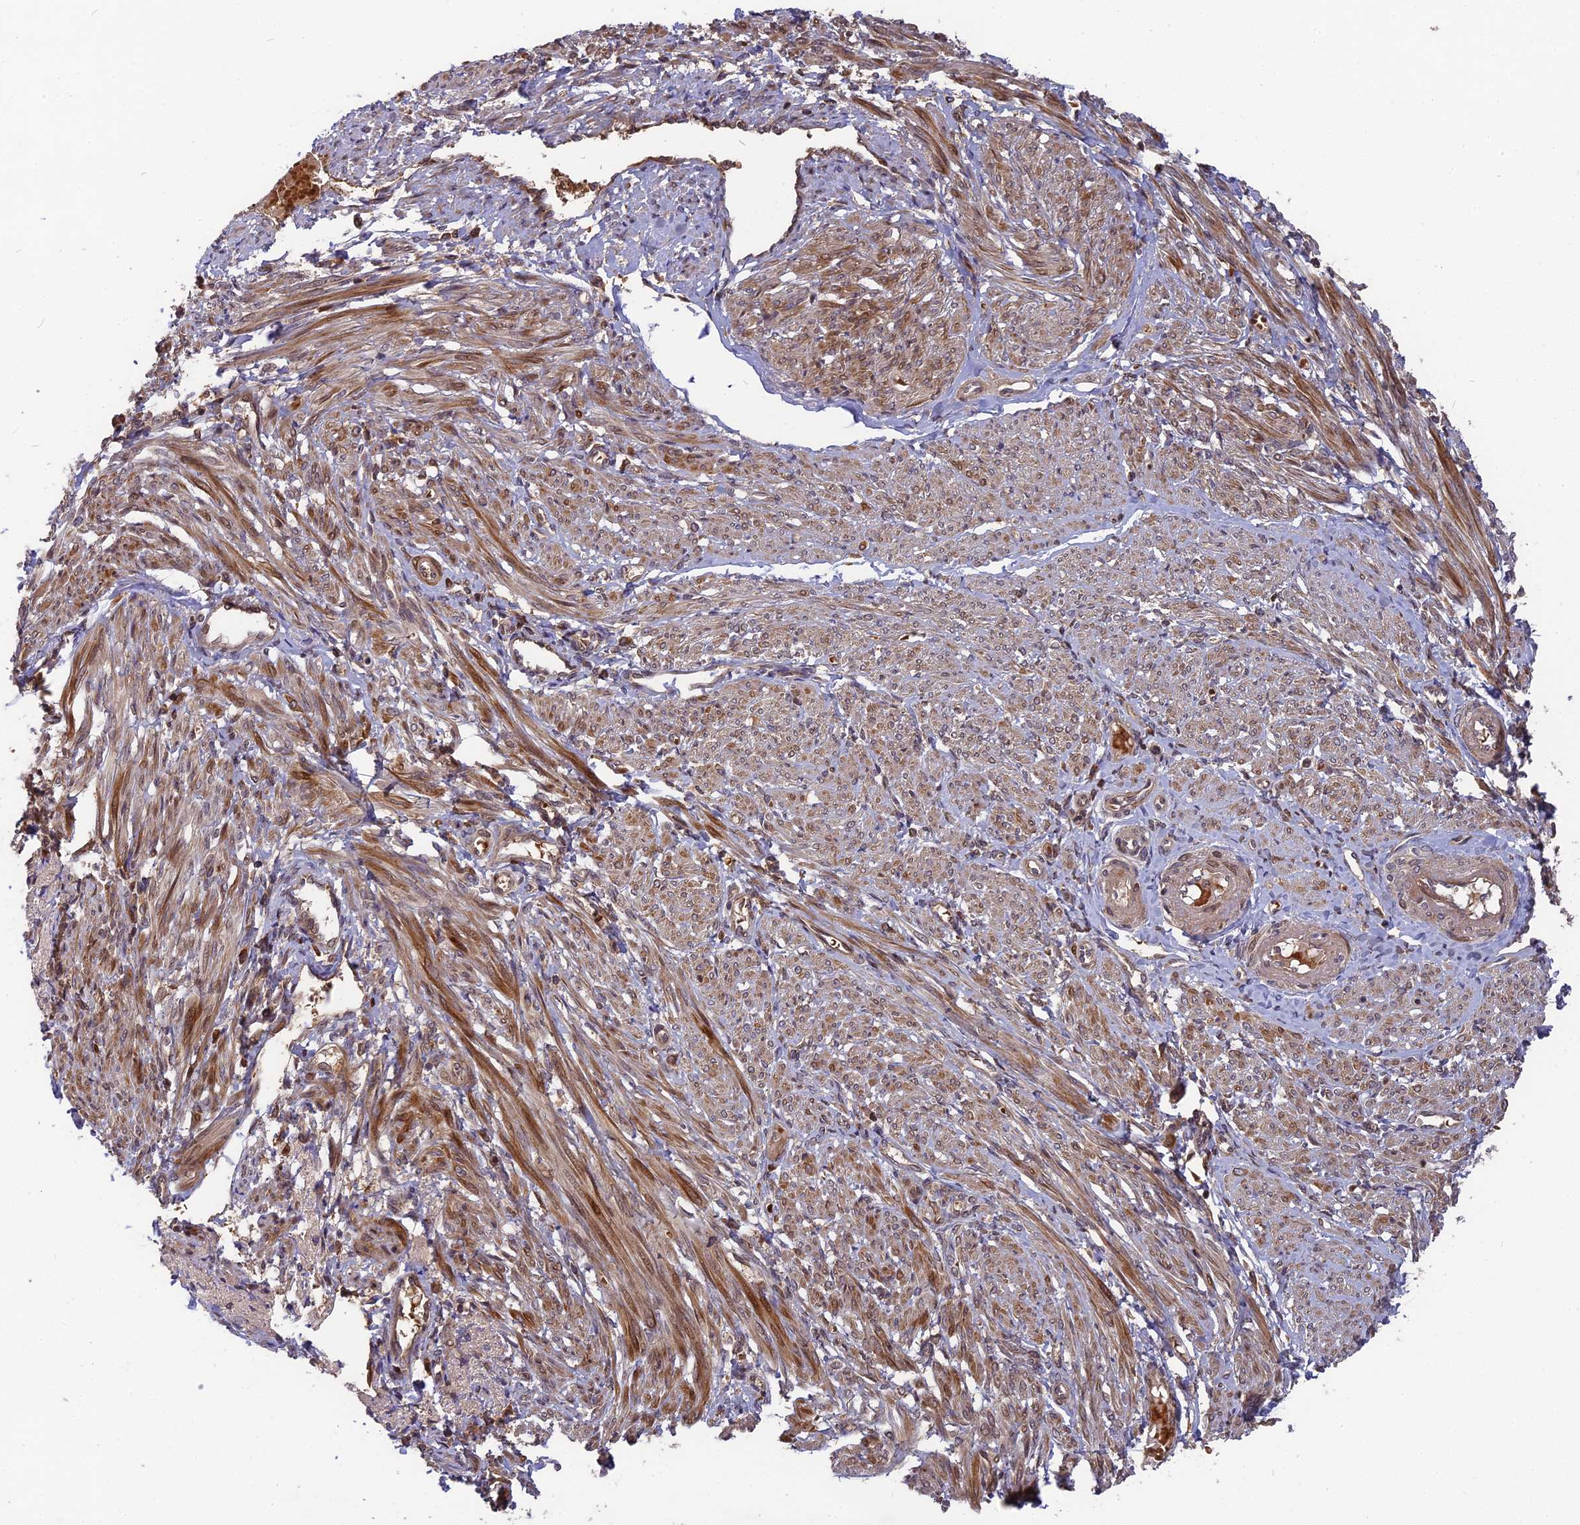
{"staining": {"intensity": "moderate", "quantity": "25%-75%", "location": "cytoplasmic/membranous"}, "tissue": "smooth muscle", "cell_type": "Smooth muscle cells", "image_type": "normal", "snomed": [{"axis": "morphology", "description": "Normal tissue, NOS"}, {"axis": "topography", "description": "Smooth muscle"}], "caption": "Immunohistochemistry (DAB (3,3'-diaminobenzidine)) staining of normal smooth muscle shows moderate cytoplasmic/membranous protein positivity in approximately 25%-75% of smooth muscle cells.", "gene": "TMUB2", "patient": {"sex": "female", "age": 39}}